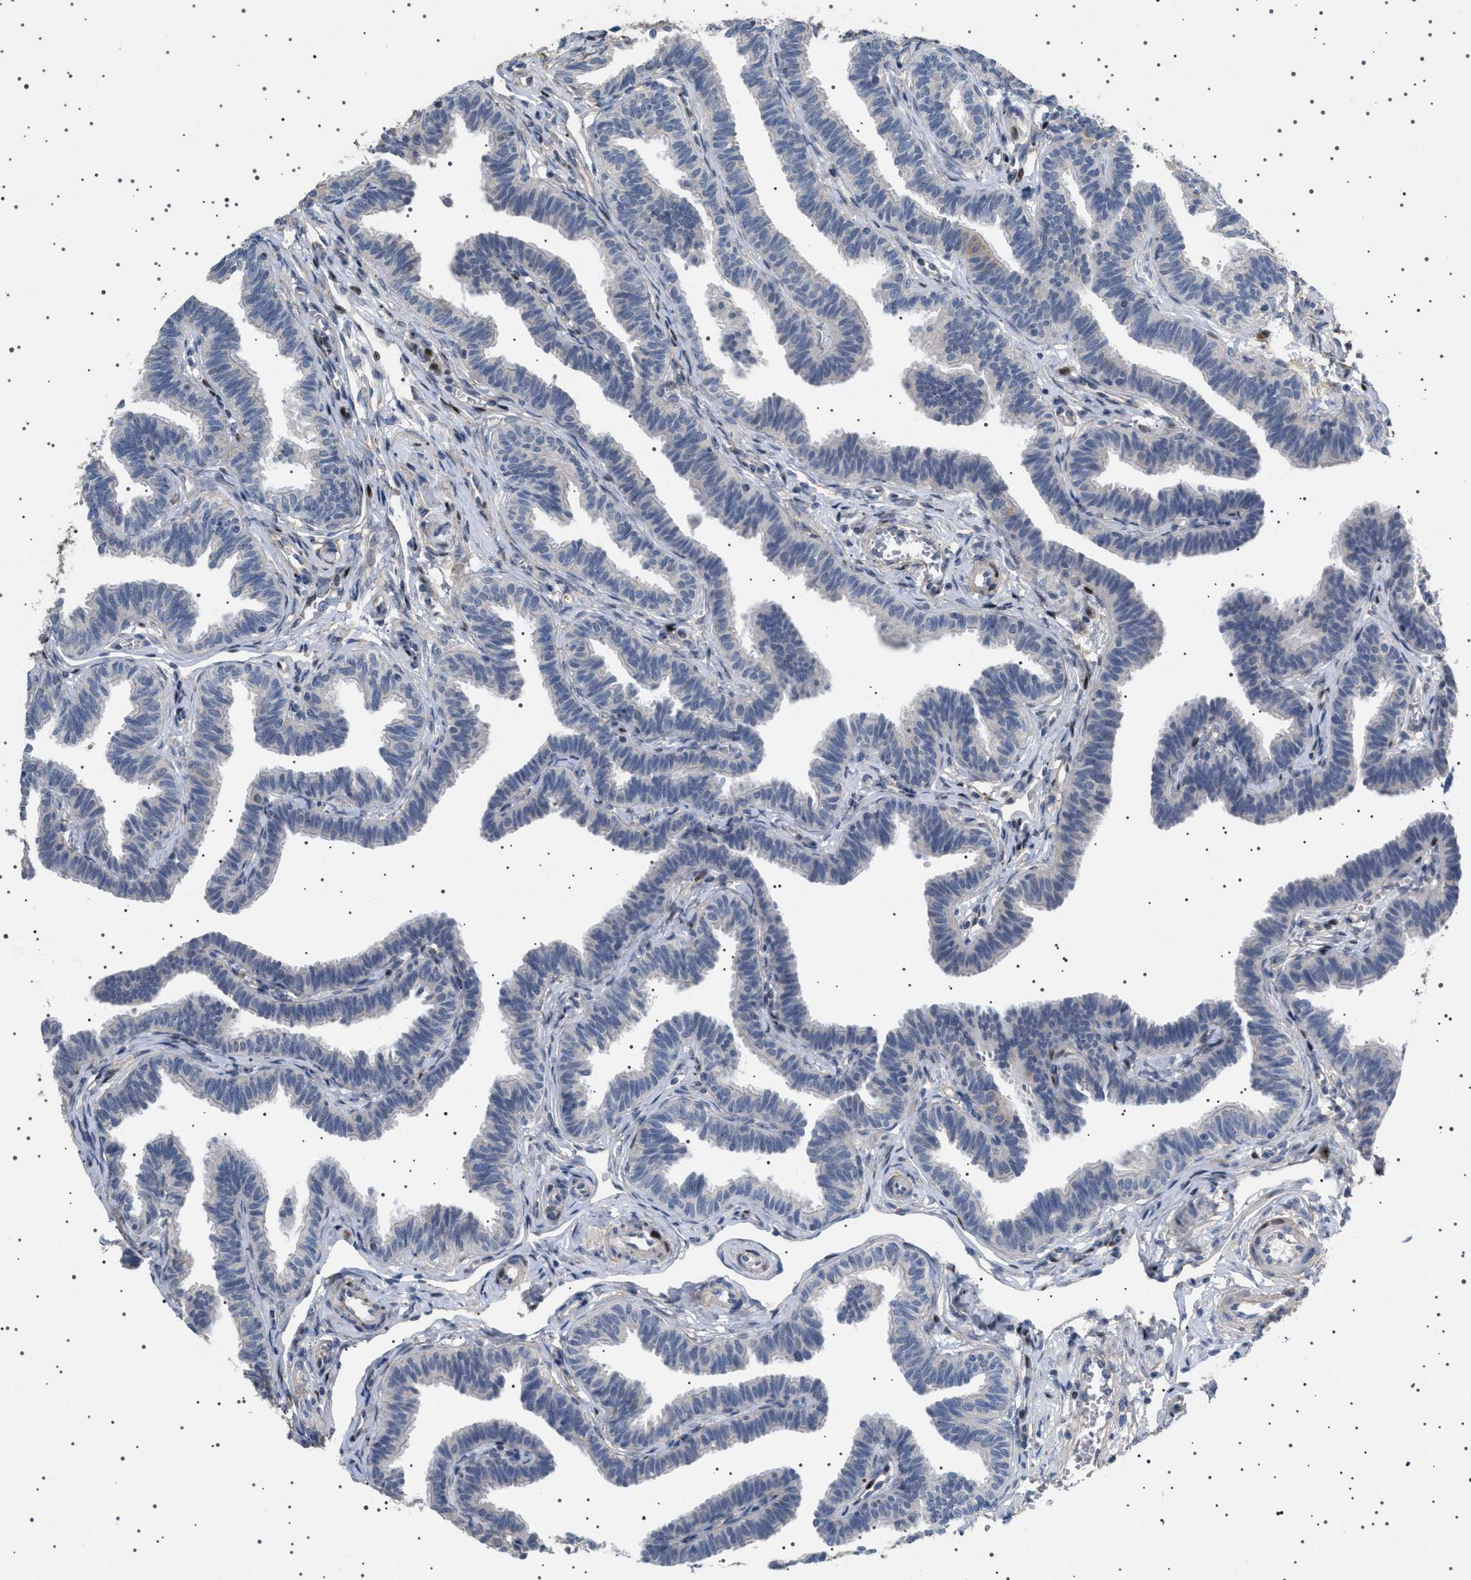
{"staining": {"intensity": "negative", "quantity": "none", "location": "none"}, "tissue": "fallopian tube", "cell_type": "Glandular cells", "image_type": "normal", "snomed": [{"axis": "morphology", "description": "Normal tissue, NOS"}, {"axis": "topography", "description": "Fallopian tube"}, {"axis": "topography", "description": "Ovary"}], "caption": "Immunohistochemistry (IHC) micrograph of benign human fallopian tube stained for a protein (brown), which reveals no staining in glandular cells. (DAB immunohistochemistry (IHC) with hematoxylin counter stain).", "gene": "HTR1A", "patient": {"sex": "female", "age": 23}}